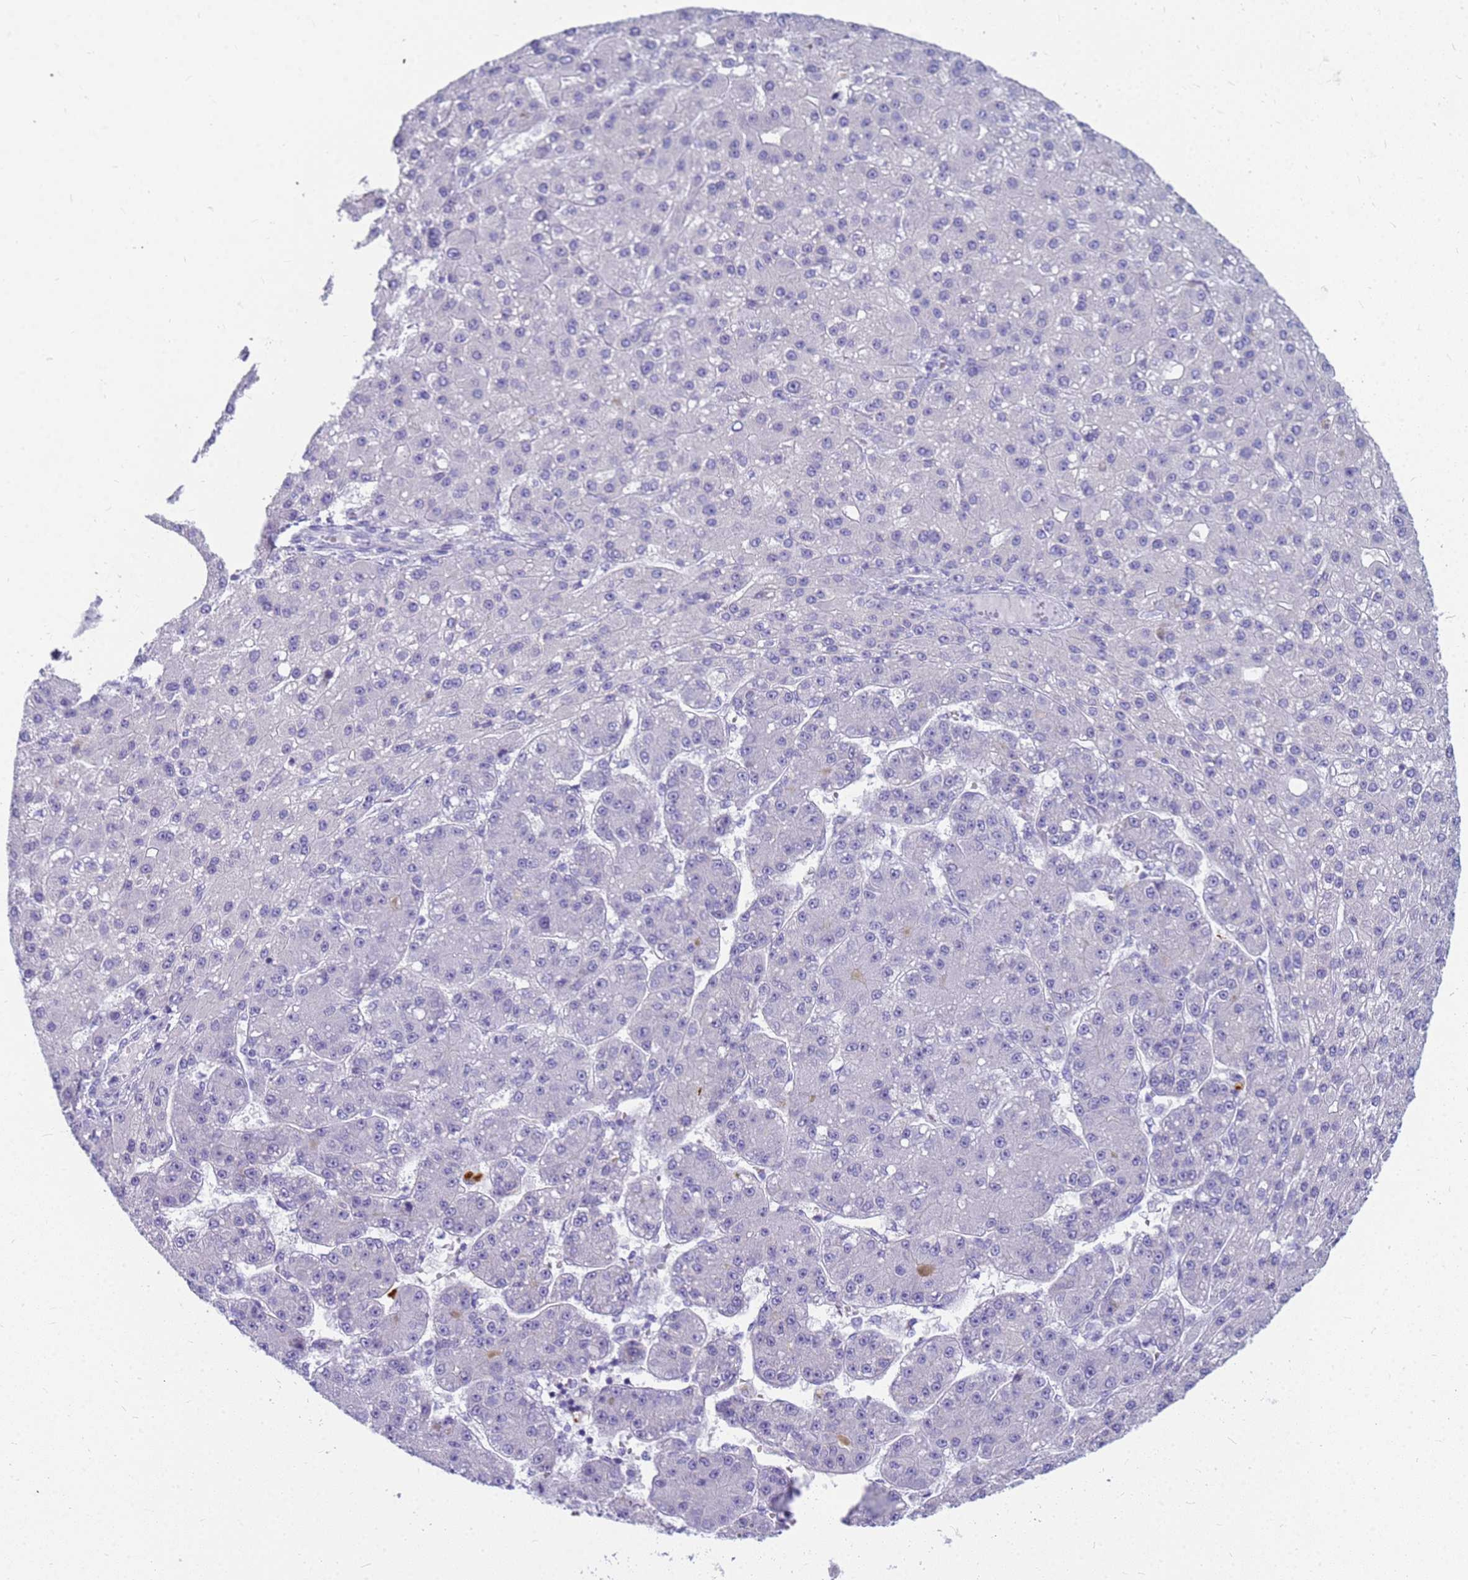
{"staining": {"intensity": "negative", "quantity": "none", "location": "none"}, "tissue": "liver cancer", "cell_type": "Tumor cells", "image_type": "cancer", "snomed": [{"axis": "morphology", "description": "Carcinoma, Hepatocellular, NOS"}, {"axis": "topography", "description": "Liver"}], "caption": "Immunohistochemistry of liver cancer (hepatocellular carcinoma) demonstrates no staining in tumor cells.", "gene": "RNASE2", "patient": {"sex": "male", "age": 67}}